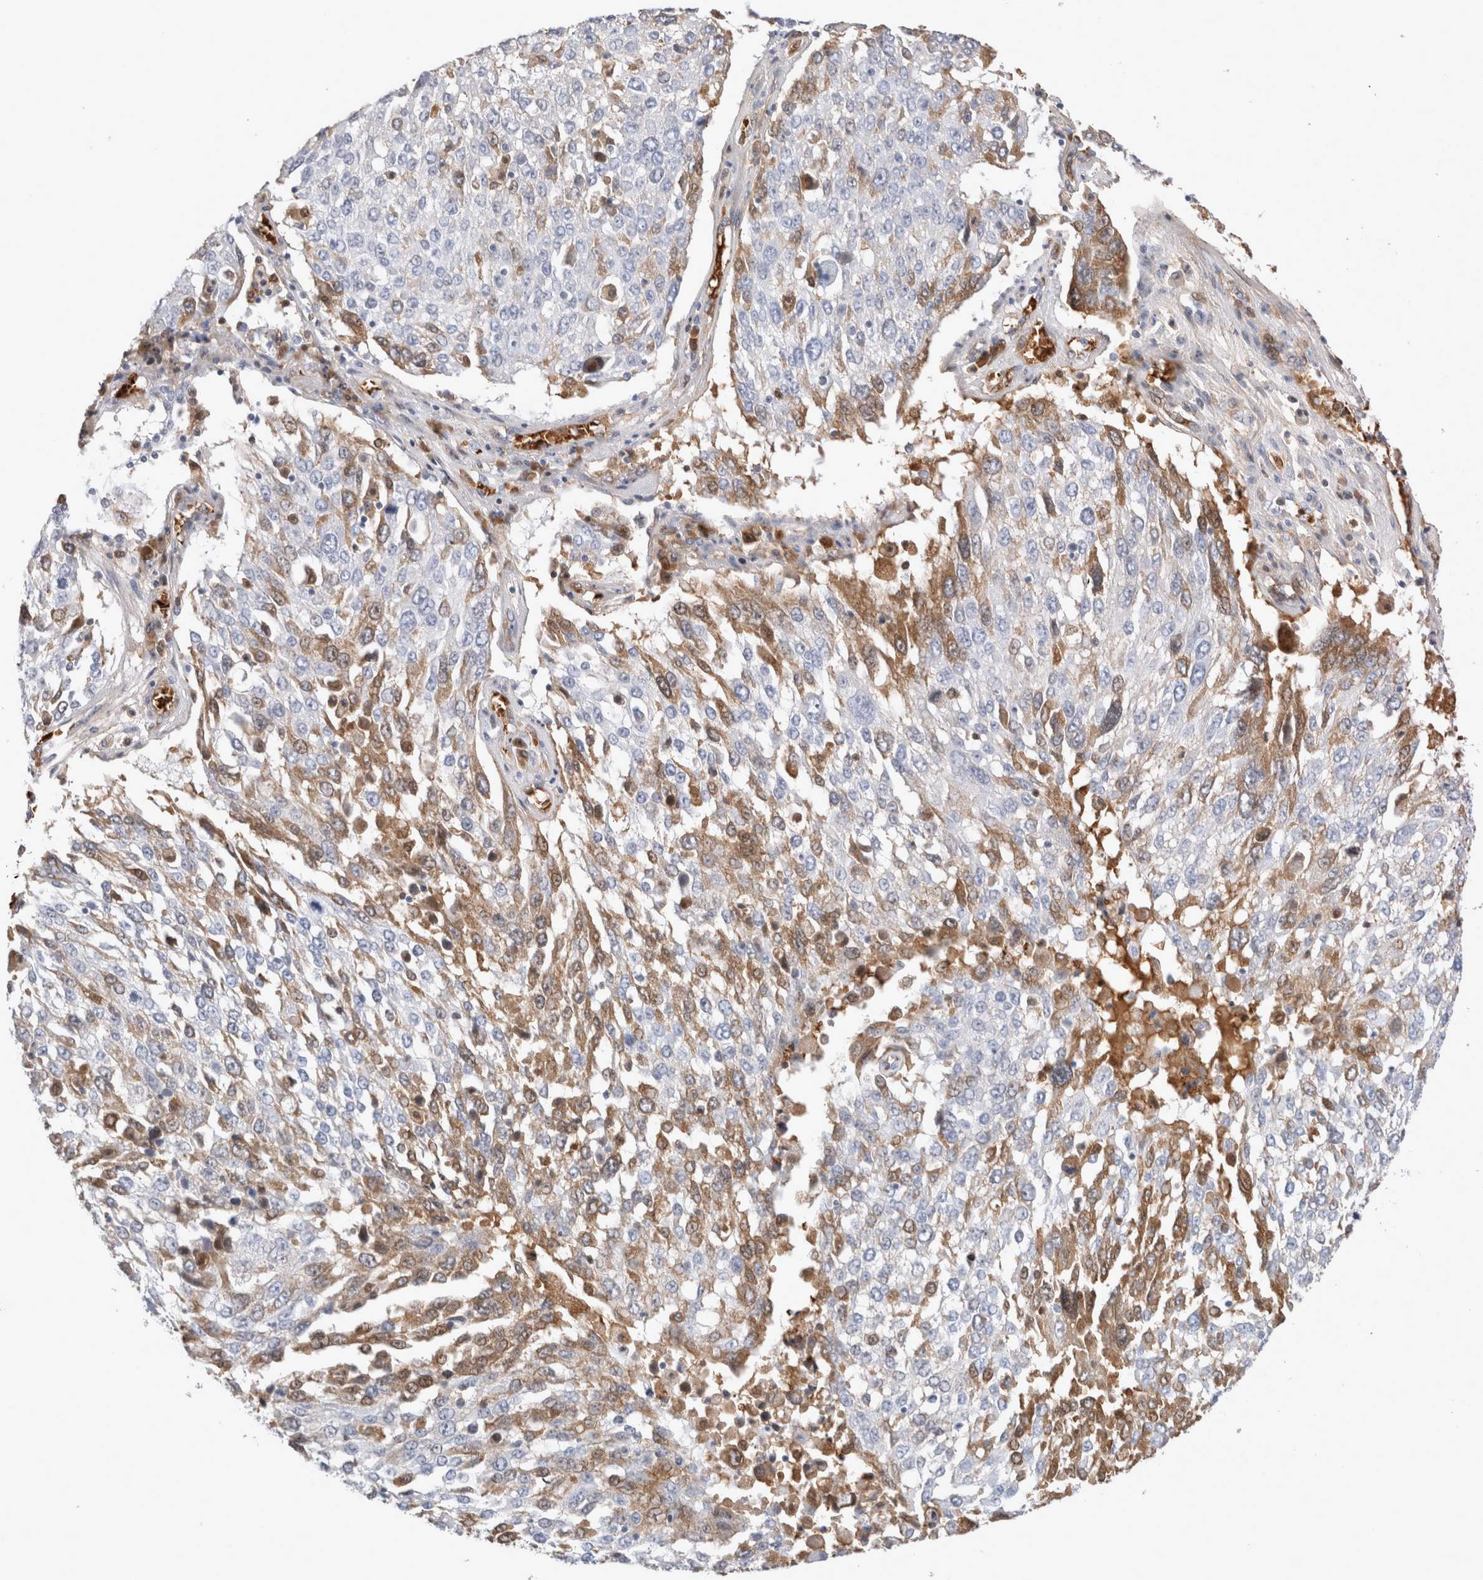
{"staining": {"intensity": "moderate", "quantity": "<25%", "location": "cytoplasmic/membranous"}, "tissue": "lung cancer", "cell_type": "Tumor cells", "image_type": "cancer", "snomed": [{"axis": "morphology", "description": "Squamous cell carcinoma, NOS"}, {"axis": "topography", "description": "Lung"}], "caption": "Immunohistochemical staining of lung squamous cell carcinoma displays low levels of moderate cytoplasmic/membranous expression in about <25% of tumor cells. (DAB = brown stain, brightfield microscopy at high magnification).", "gene": "CA1", "patient": {"sex": "male", "age": 65}}